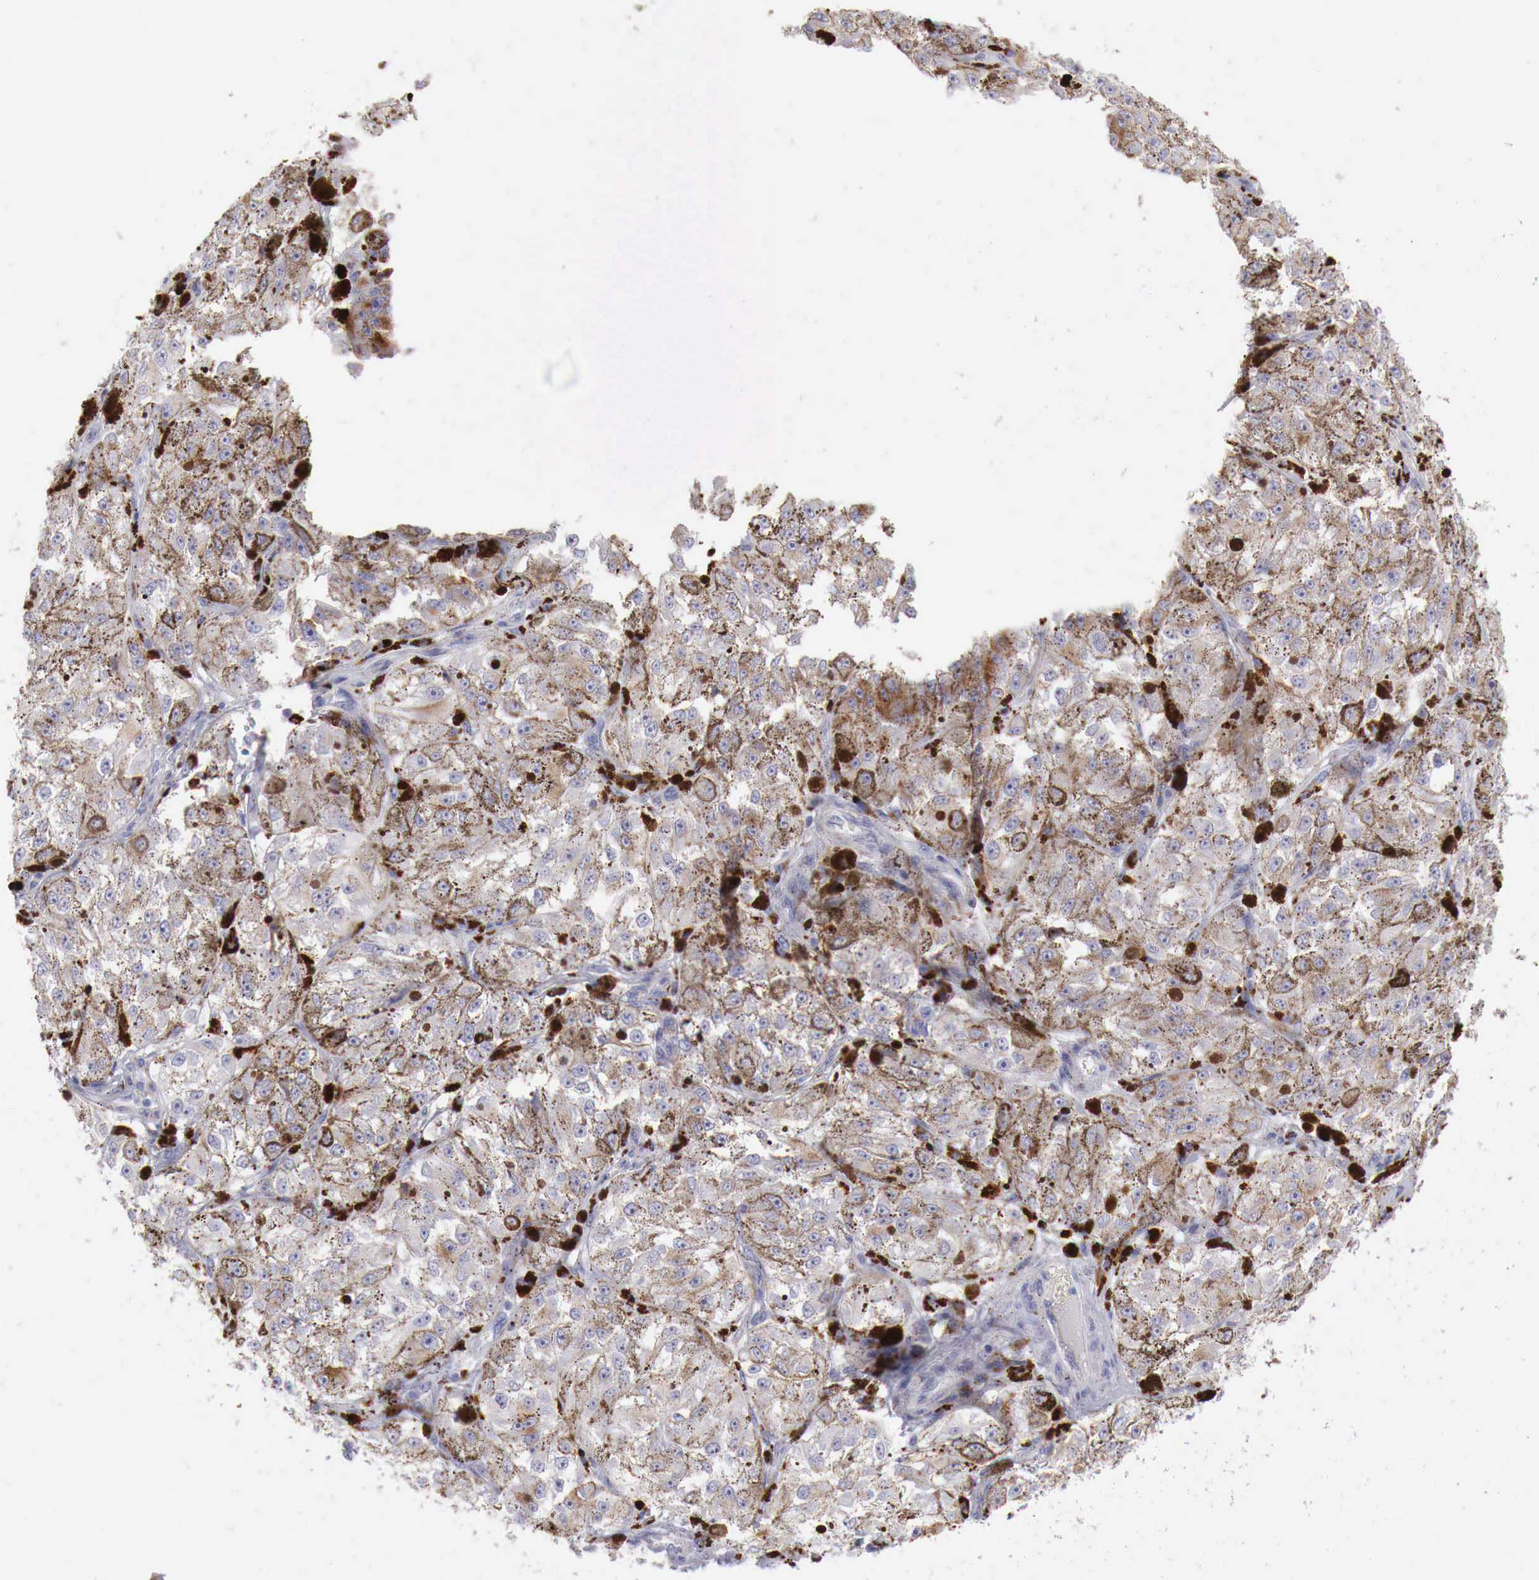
{"staining": {"intensity": "moderate", "quantity": ">75%", "location": "cytoplasmic/membranous"}, "tissue": "melanoma", "cell_type": "Tumor cells", "image_type": "cancer", "snomed": [{"axis": "morphology", "description": "Malignant melanoma, NOS"}, {"axis": "topography", "description": "Skin"}], "caption": "Protein positivity by IHC exhibits moderate cytoplasmic/membranous expression in approximately >75% of tumor cells in melanoma.", "gene": "GLA", "patient": {"sex": "male", "age": 67}}